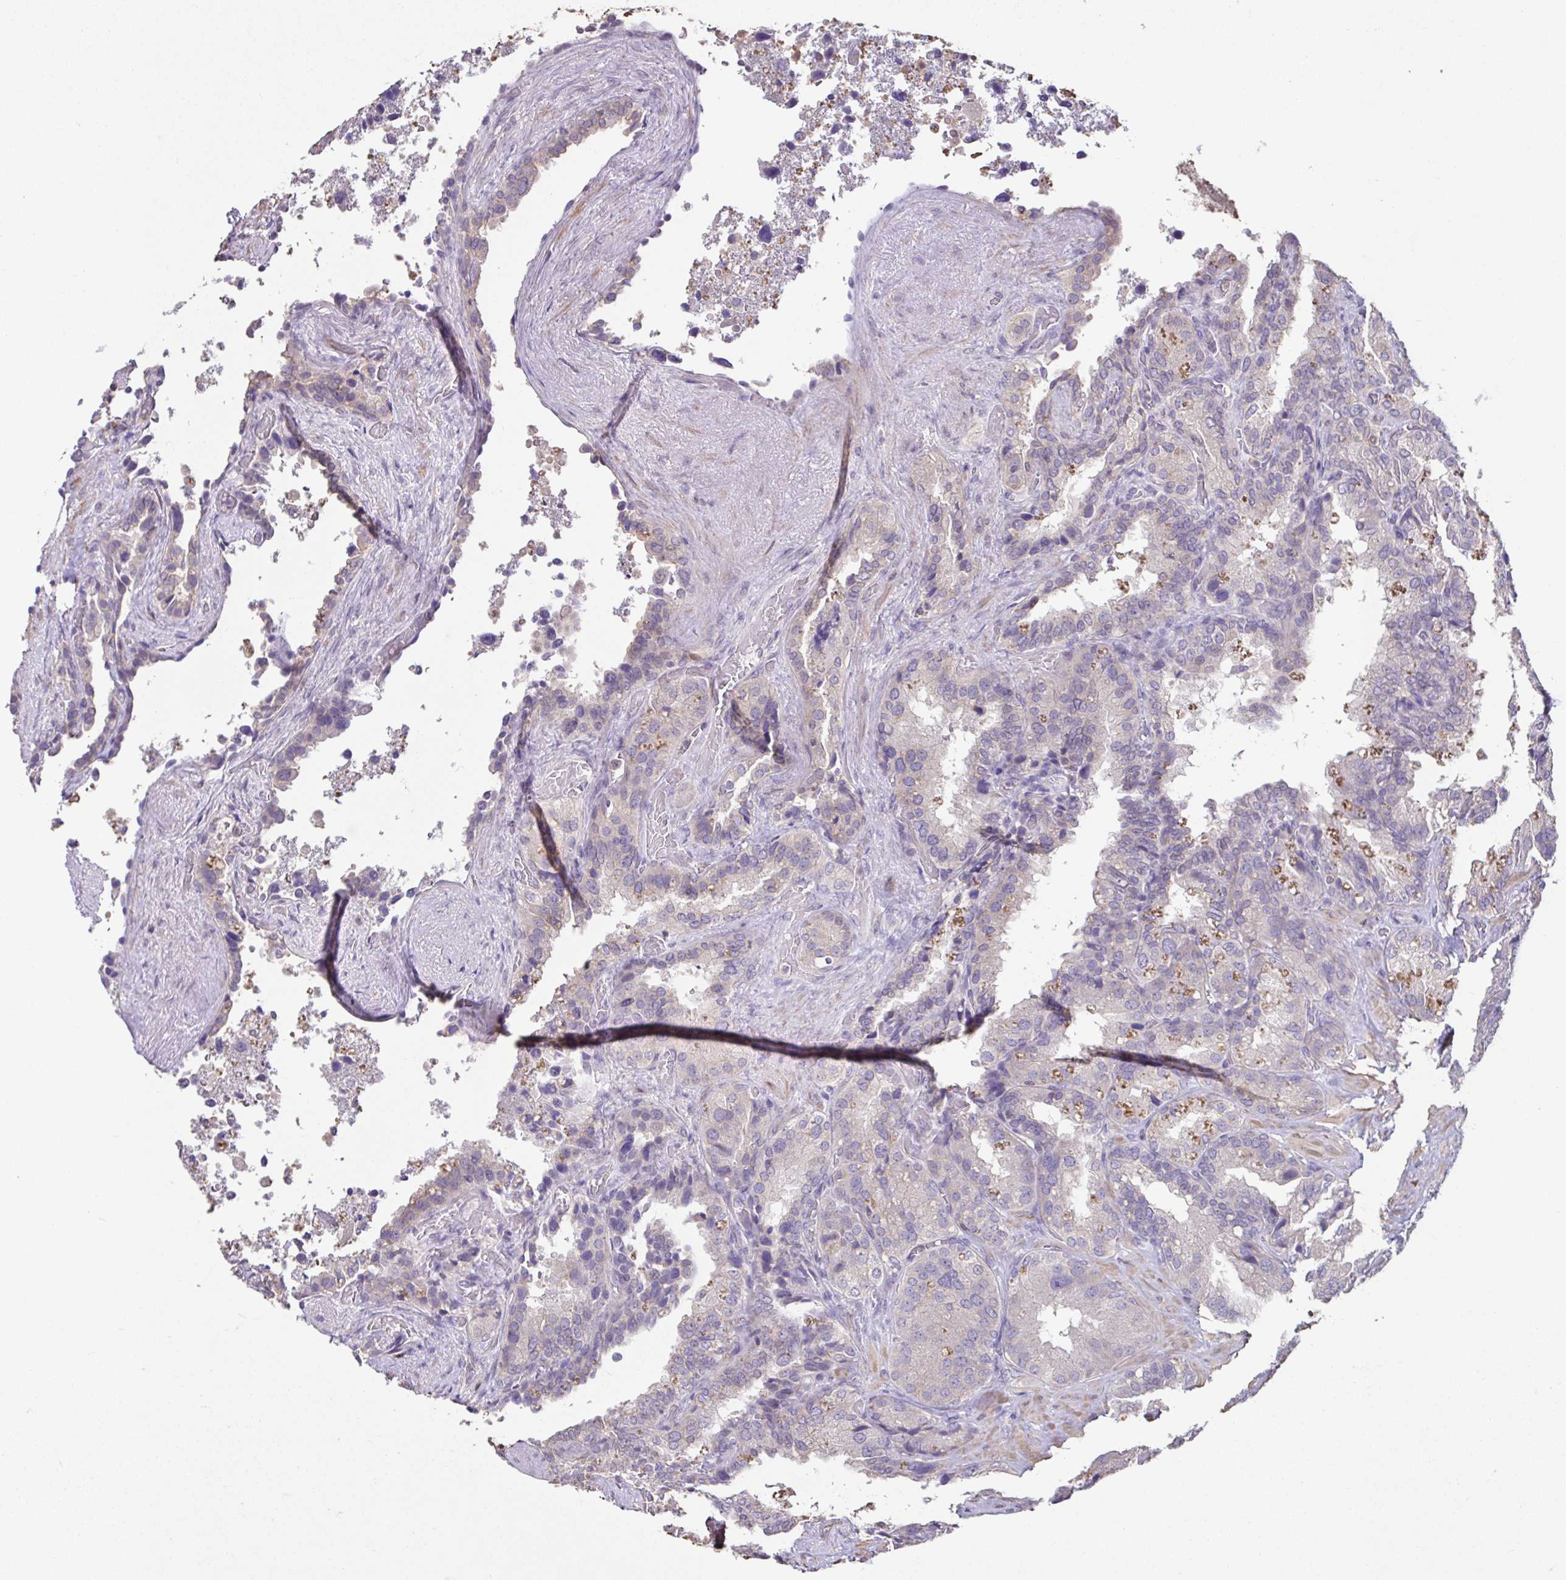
{"staining": {"intensity": "weak", "quantity": "<25%", "location": "cytoplasmic/membranous"}, "tissue": "seminal vesicle", "cell_type": "Glandular cells", "image_type": "normal", "snomed": [{"axis": "morphology", "description": "Normal tissue, NOS"}, {"axis": "topography", "description": "Seminal veicle"}], "caption": "The immunohistochemistry micrograph has no significant expression in glandular cells of seminal vesicle.", "gene": "ACTRT2", "patient": {"sex": "male", "age": 60}}